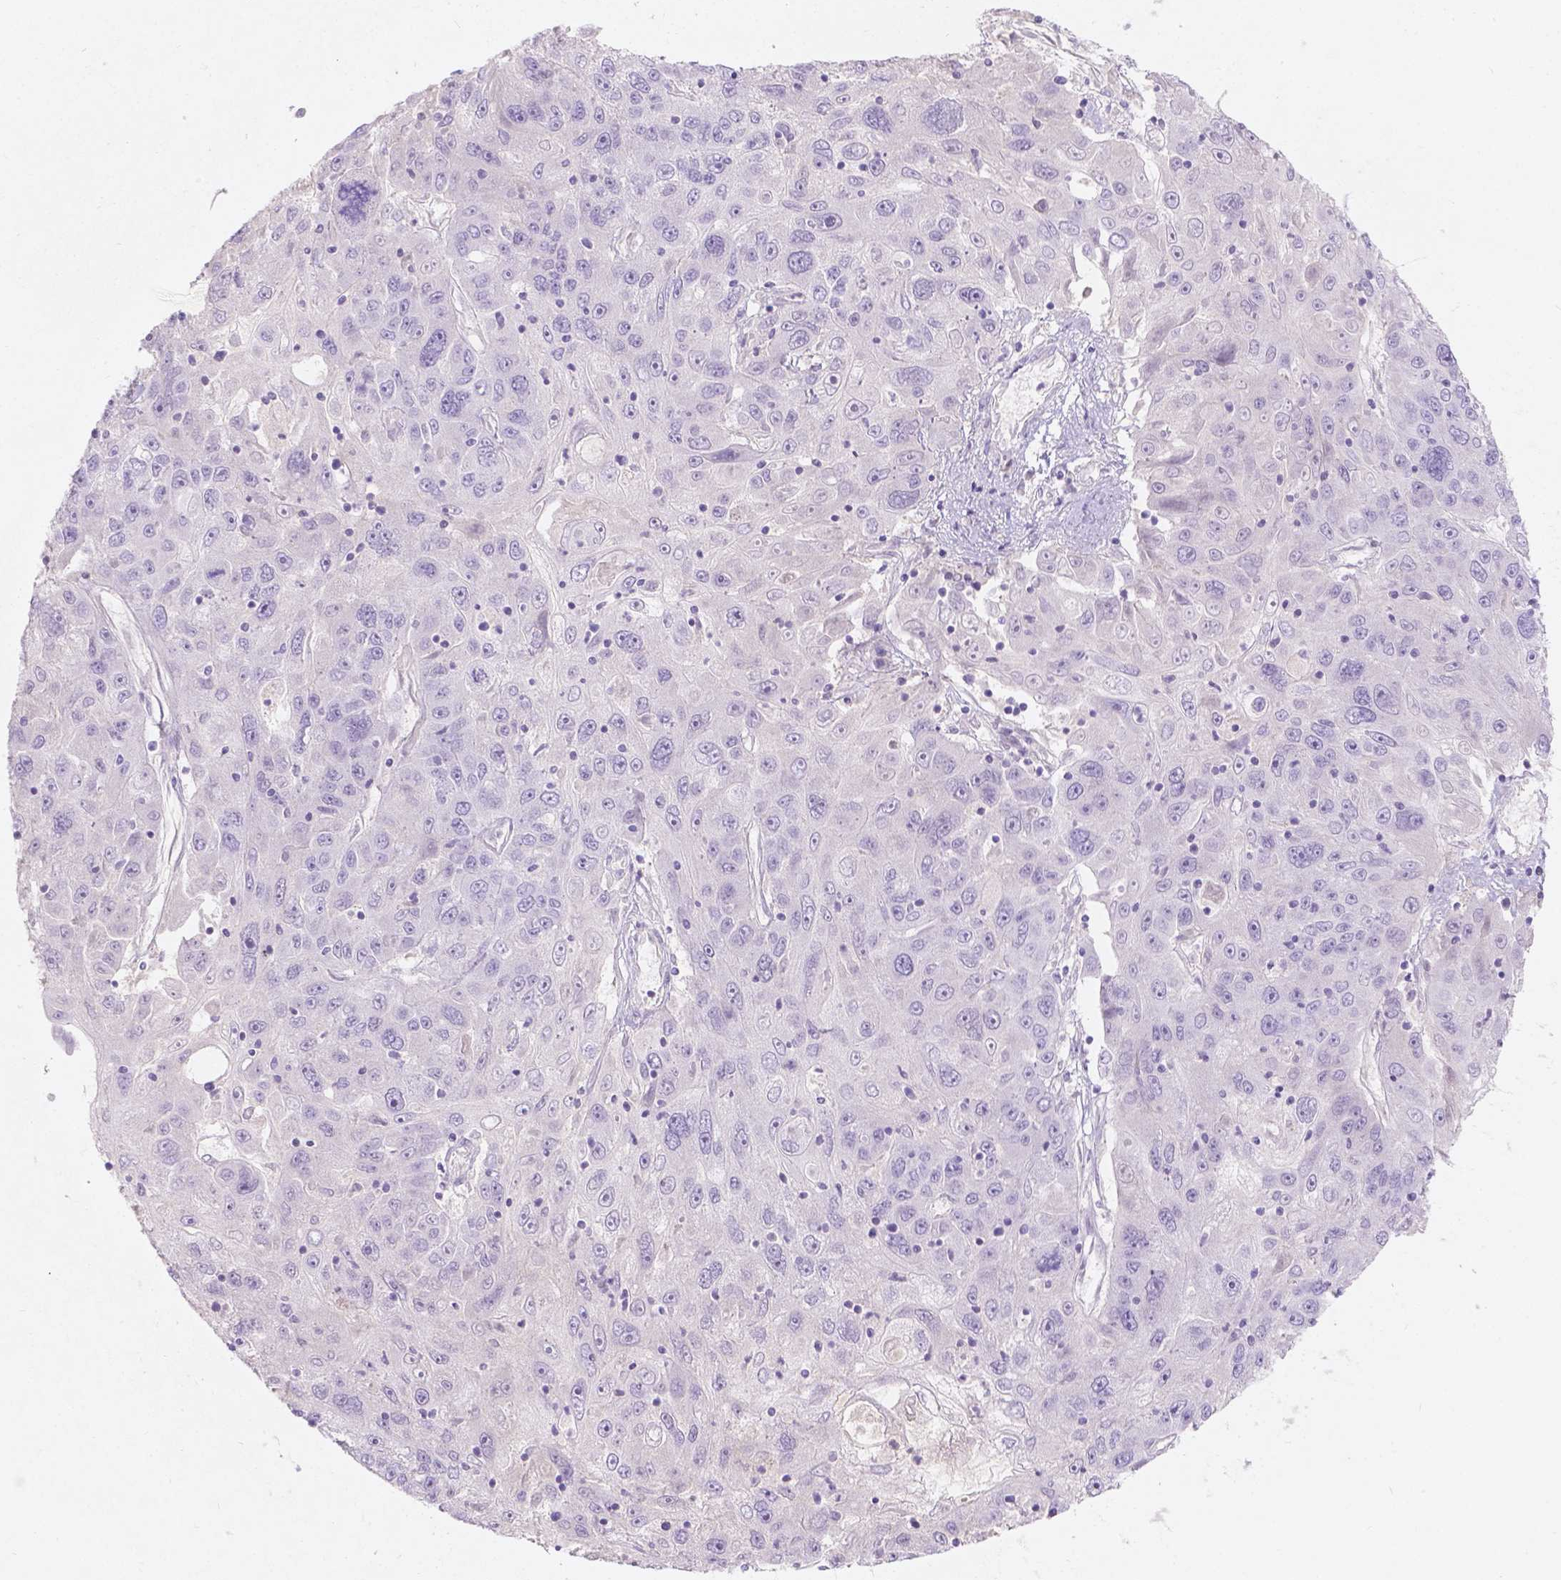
{"staining": {"intensity": "negative", "quantity": "none", "location": "none"}, "tissue": "stomach cancer", "cell_type": "Tumor cells", "image_type": "cancer", "snomed": [{"axis": "morphology", "description": "Adenocarcinoma, NOS"}, {"axis": "topography", "description": "Stomach"}], "caption": "Immunohistochemistry of human stomach cancer (adenocarcinoma) shows no staining in tumor cells.", "gene": "GAL3ST2", "patient": {"sex": "male", "age": 56}}